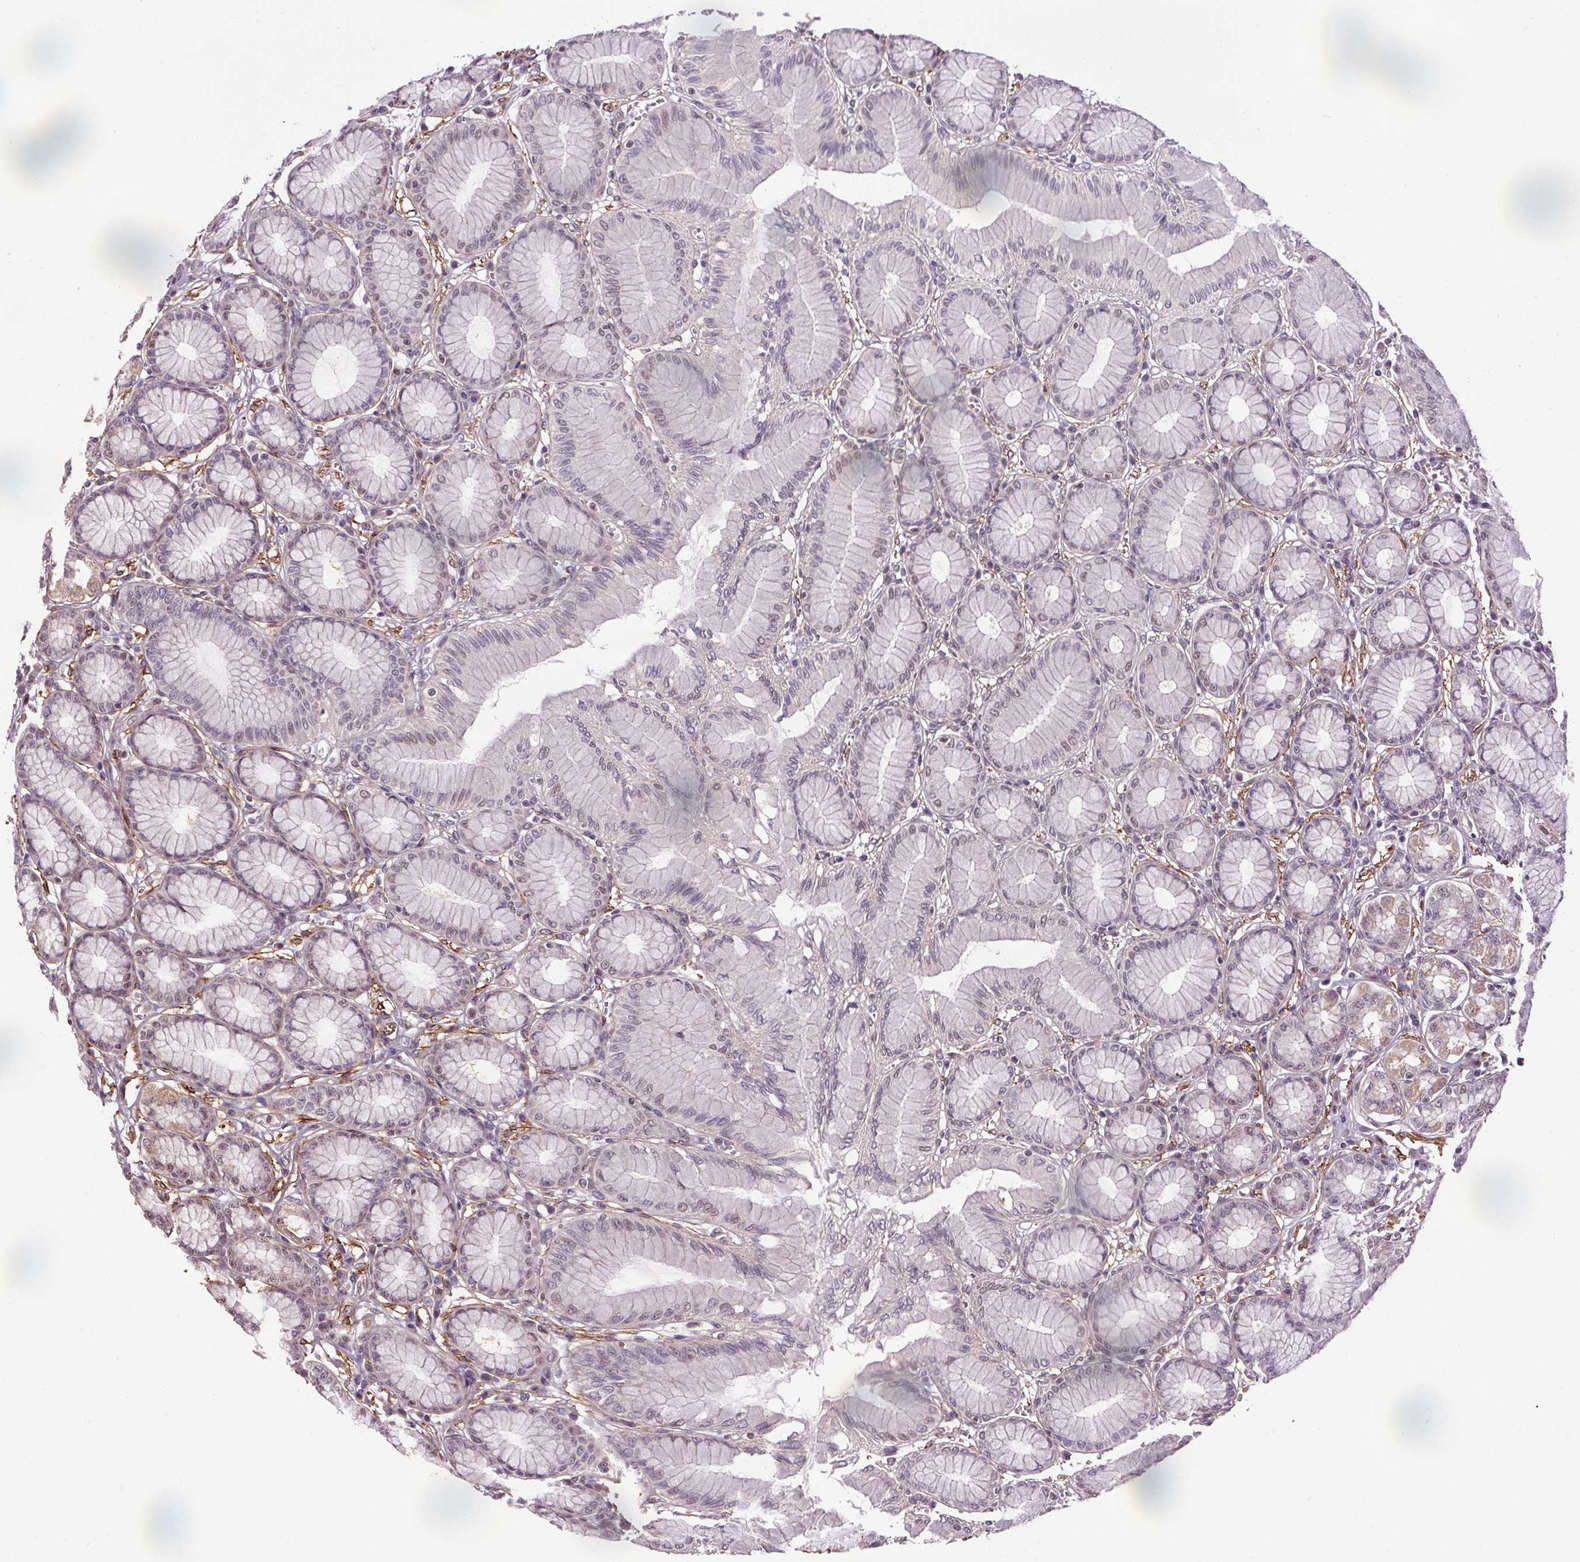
{"staining": {"intensity": "negative", "quantity": "none", "location": "none"}, "tissue": "stomach", "cell_type": "Glandular cells", "image_type": "normal", "snomed": [{"axis": "morphology", "description": "Normal tissue, NOS"}, {"axis": "topography", "description": "Stomach"}, {"axis": "topography", "description": "Stomach, lower"}], "caption": "Glandular cells are negative for brown protein staining in unremarkable stomach. The staining was performed using DAB to visualize the protein expression in brown, while the nuclei were stained in blue with hematoxylin (Magnification: 20x).", "gene": "KIAA0232", "patient": {"sex": "male", "age": 76}}